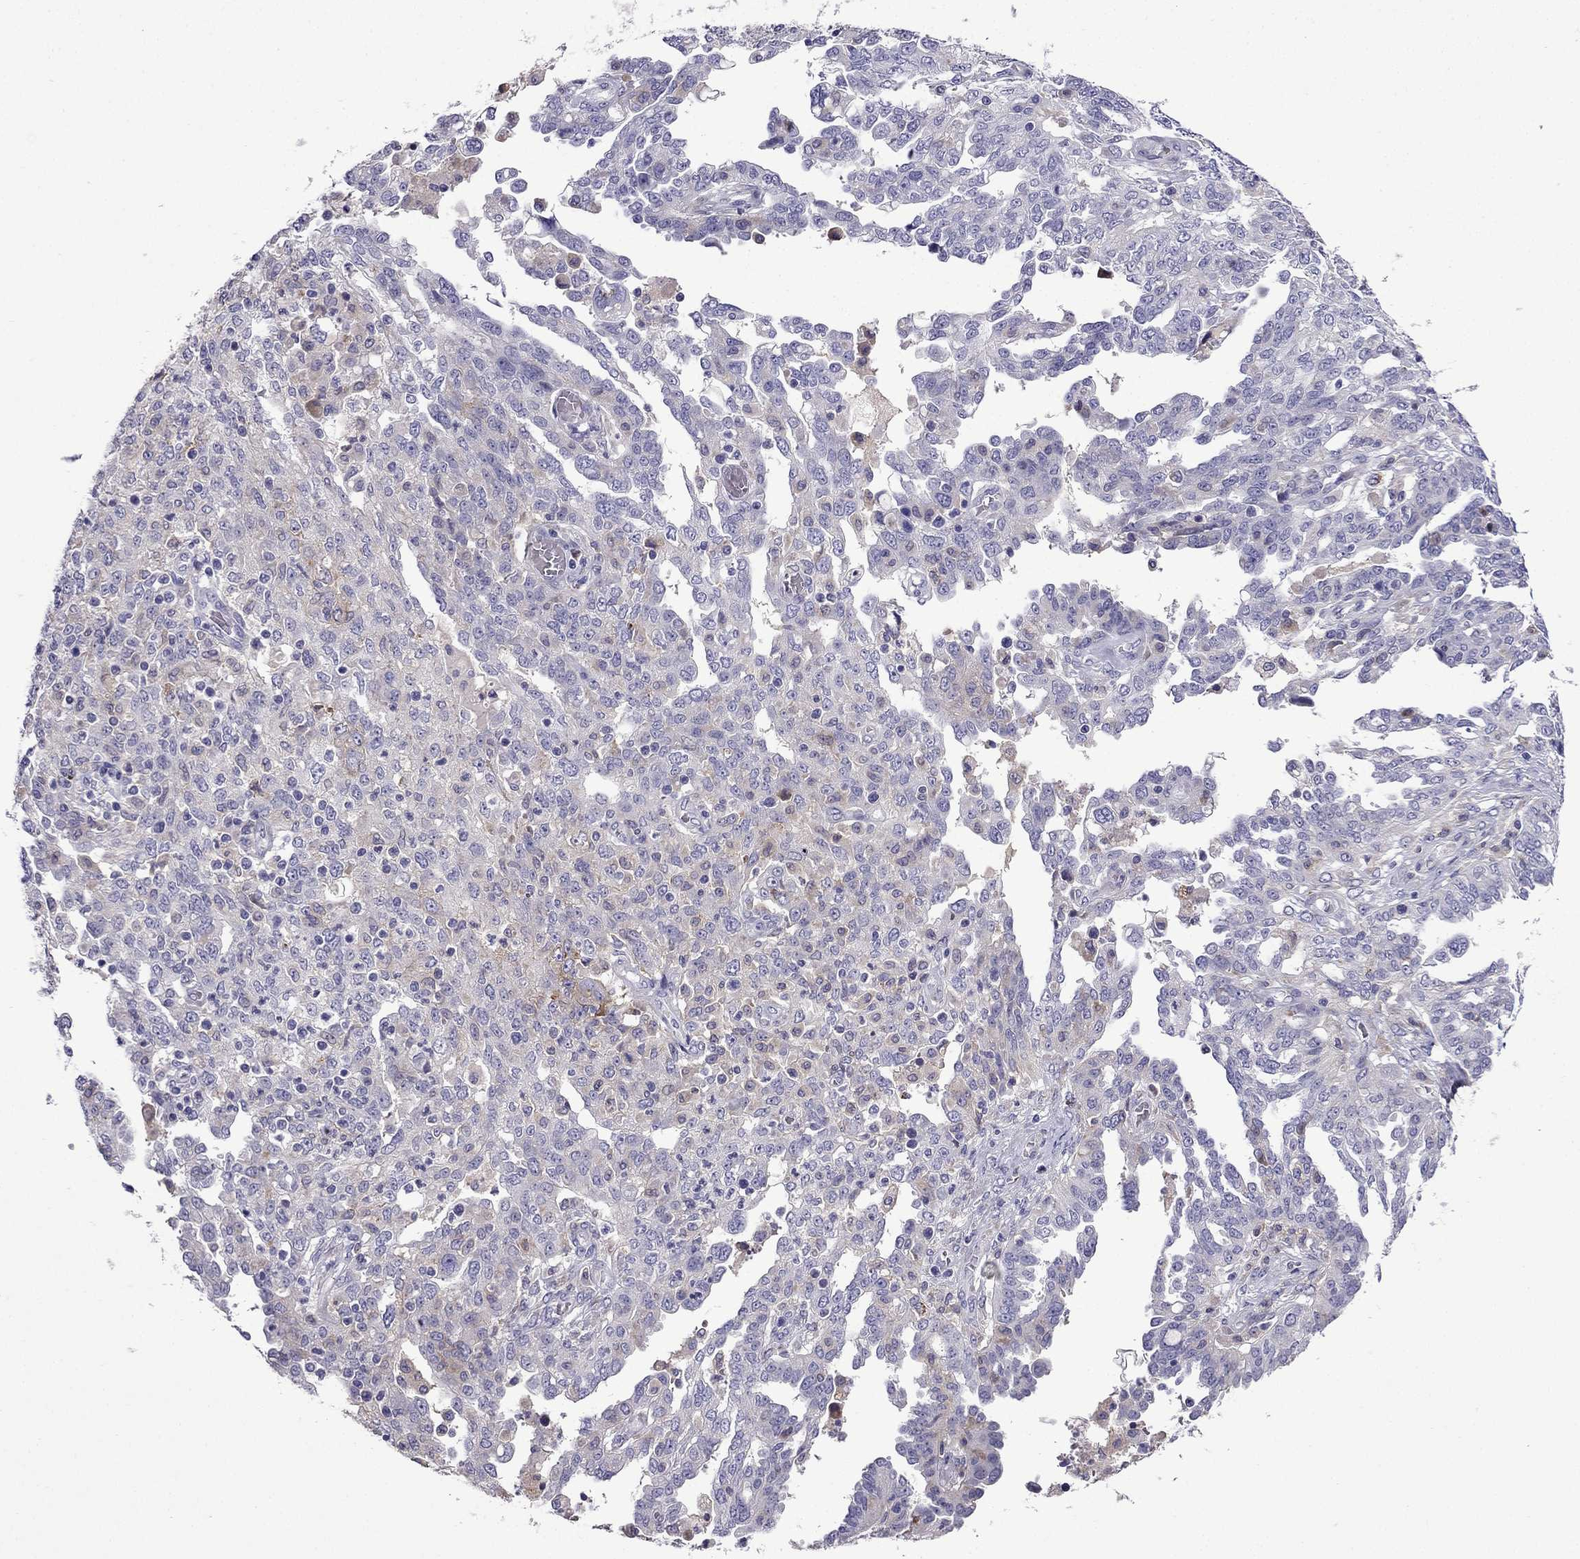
{"staining": {"intensity": "weak", "quantity": "<25%", "location": "cytoplasmic/membranous"}, "tissue": "ovarian cancer", "cell_type": "Tumor cells", "image_type": "cancer", "snomed": [{"axis": "morphology", "description": "Cystadenocarcinoma, serous, NOS"}, {"axis": "topography", "description": "Ovary"}], "caption": "Tumor cells show no significant protein expression in ovarian cancer.", "gene": "TSSK4", "patient": {"sex": "female", "age": 67}}